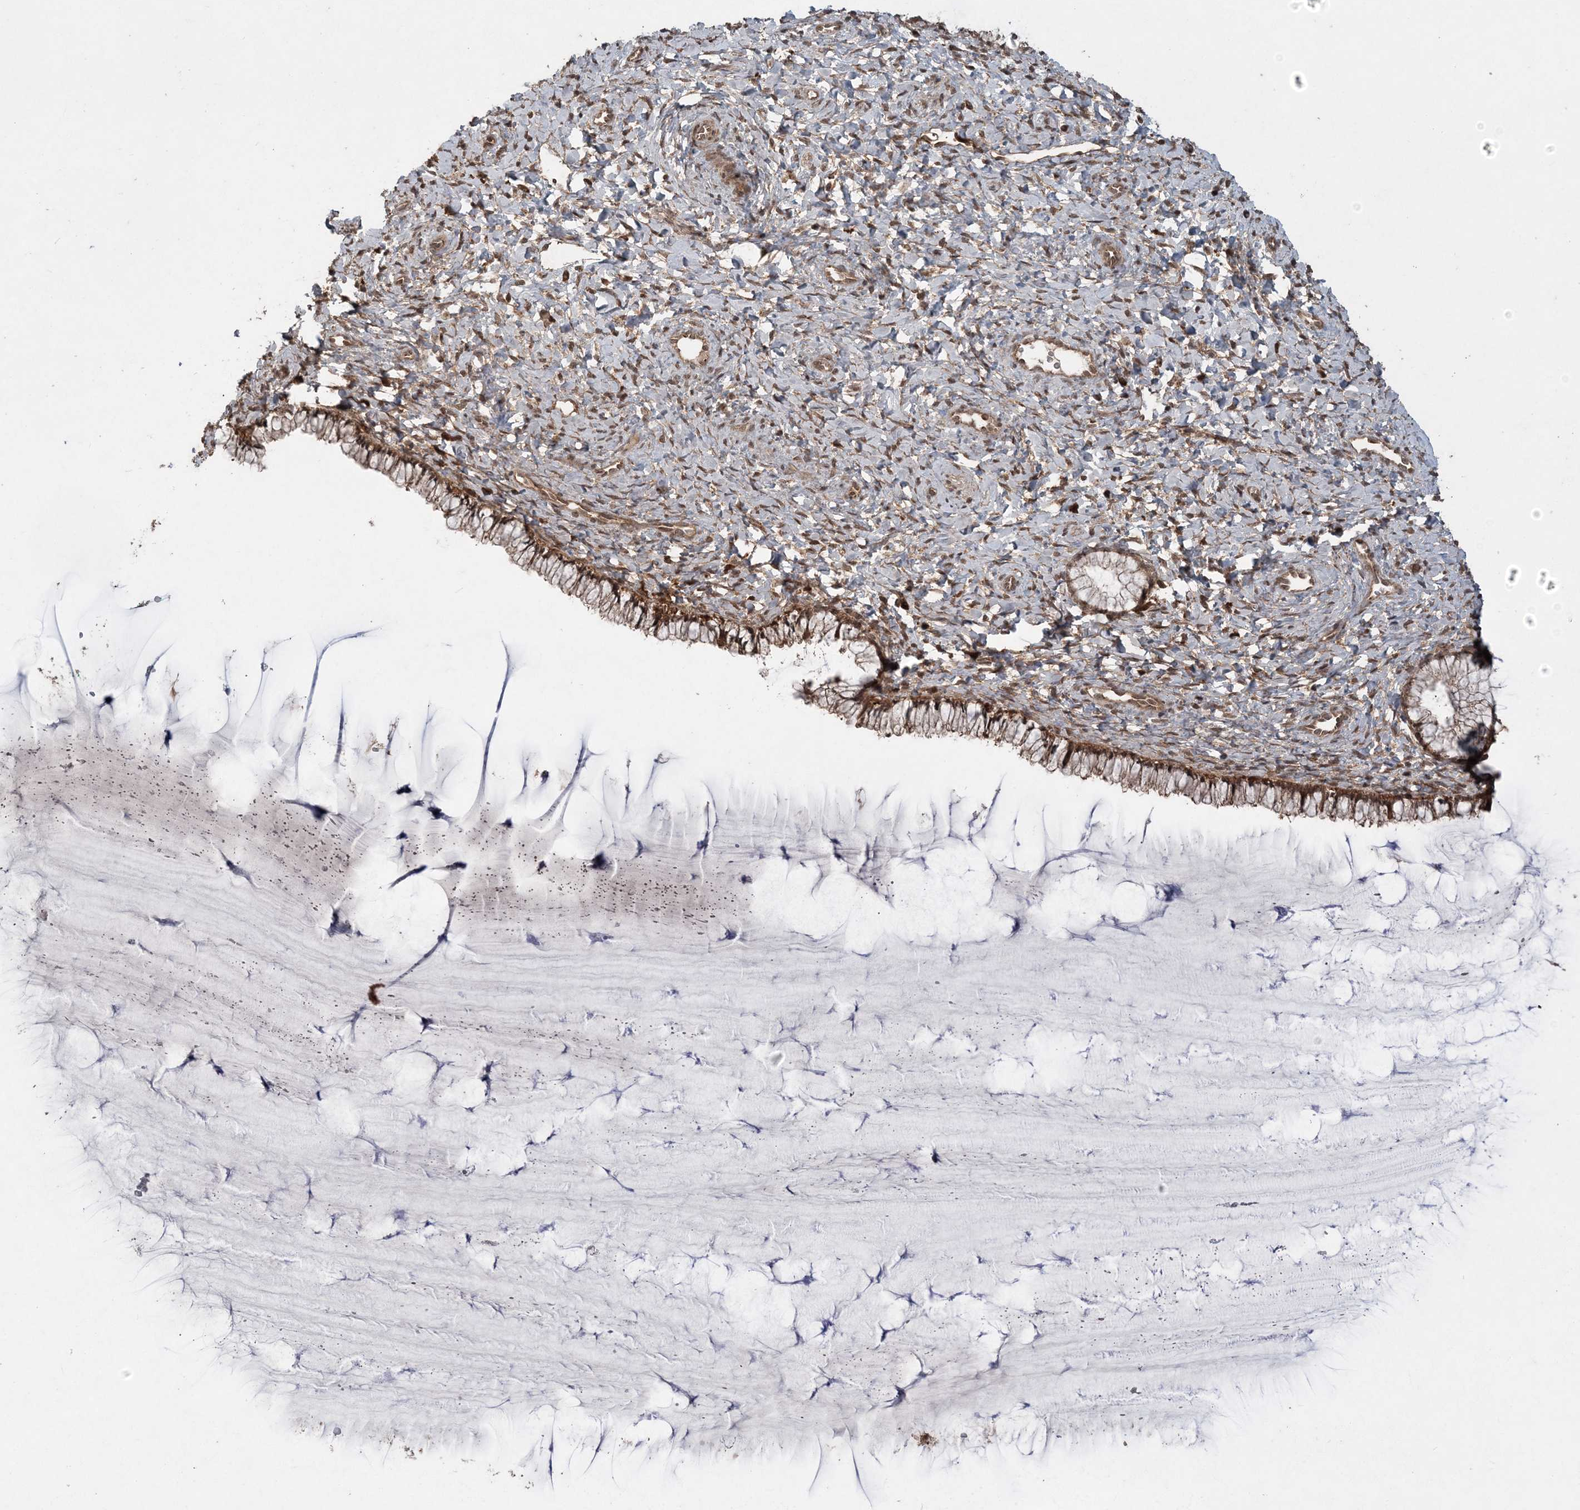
{"staining": {"intensity": "moderate", "quantity": ">75%", "location": "cytoplasmic/membranous,nuclear"}, "tissue": "cervix", "cell_type": "Glandular cells", "image_type": "normal", "snomed": [{"axis": "morphology", "description": "Normal tissue, NOS"}, {"axis": "morphology", "description": "Adenocarcinoma, NOS"}, {"axis": "topography", "description": "Cervix"}], "caption": "Human cervix stained with a brown dye reveals moderate cytoplasmic/membranous,nuclear positive positivity in about >75% of glandular cells.", "gene": "LACC1", "patient": {"sex": "female", "age": 29}}